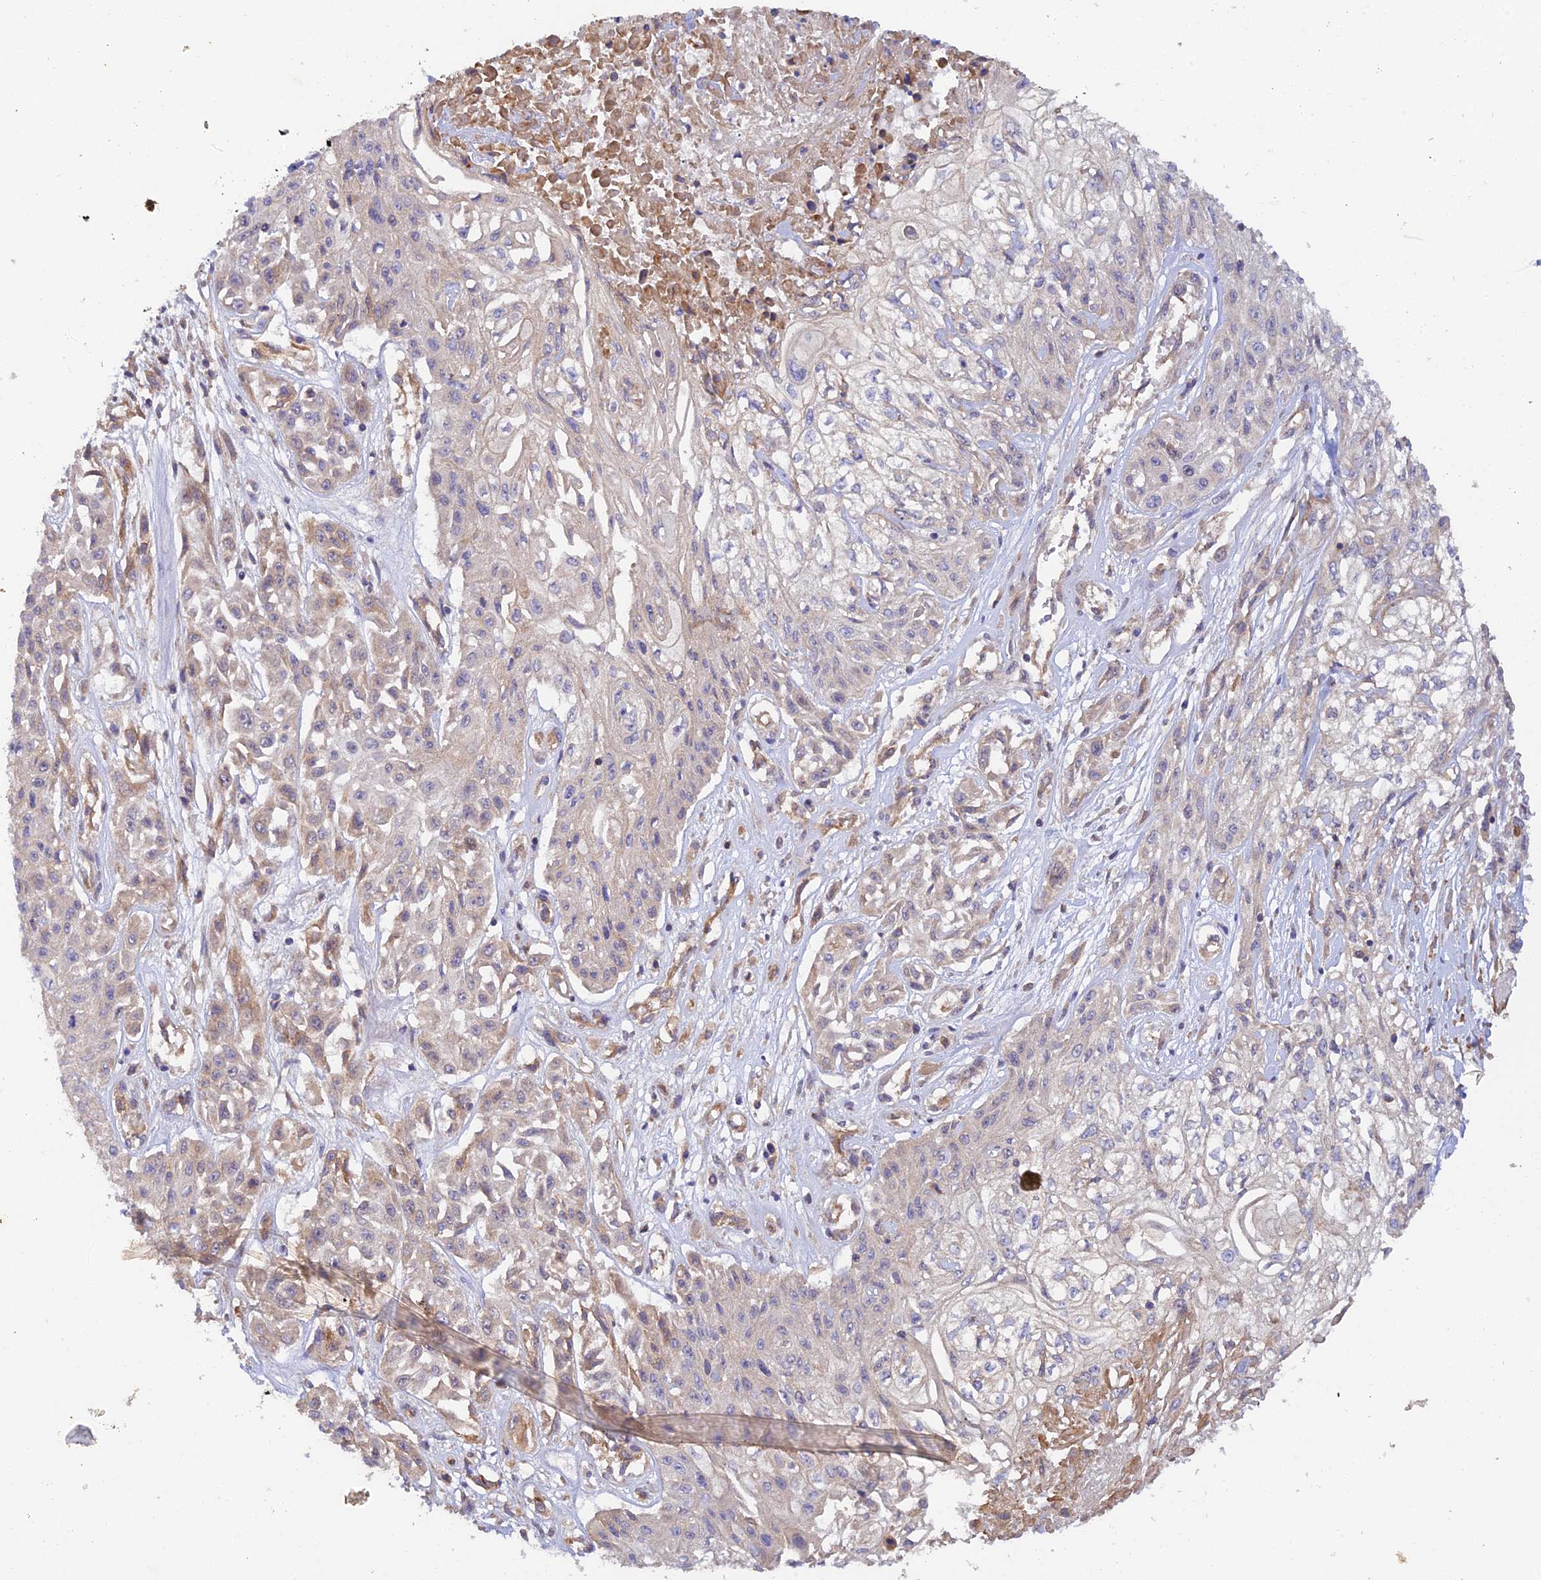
{"staining": {"intensity": "negative", "quantity": "none", "location": "none"}, "tissue": "skin cancer", "cell_type": "Tumor cells", "image_type": "cancer", "snomed": [{"axis": "morphology", "description": "Squamous cell carcinoma, NOS"}, {"axis": "morphology", "description": "Squamous cell carcinoma, metastatic, NOS"}, {"axis": "topography", "description": "Skin"}, {"axis": "topography", "description": "Lymph node"}], "caption": "Protein analysis of skin metastatic squamous cell carcinoma shows no significant expression in tumor cells.", "gene": "MYO9A", "patient": {"sex": "male", "age": 75}}